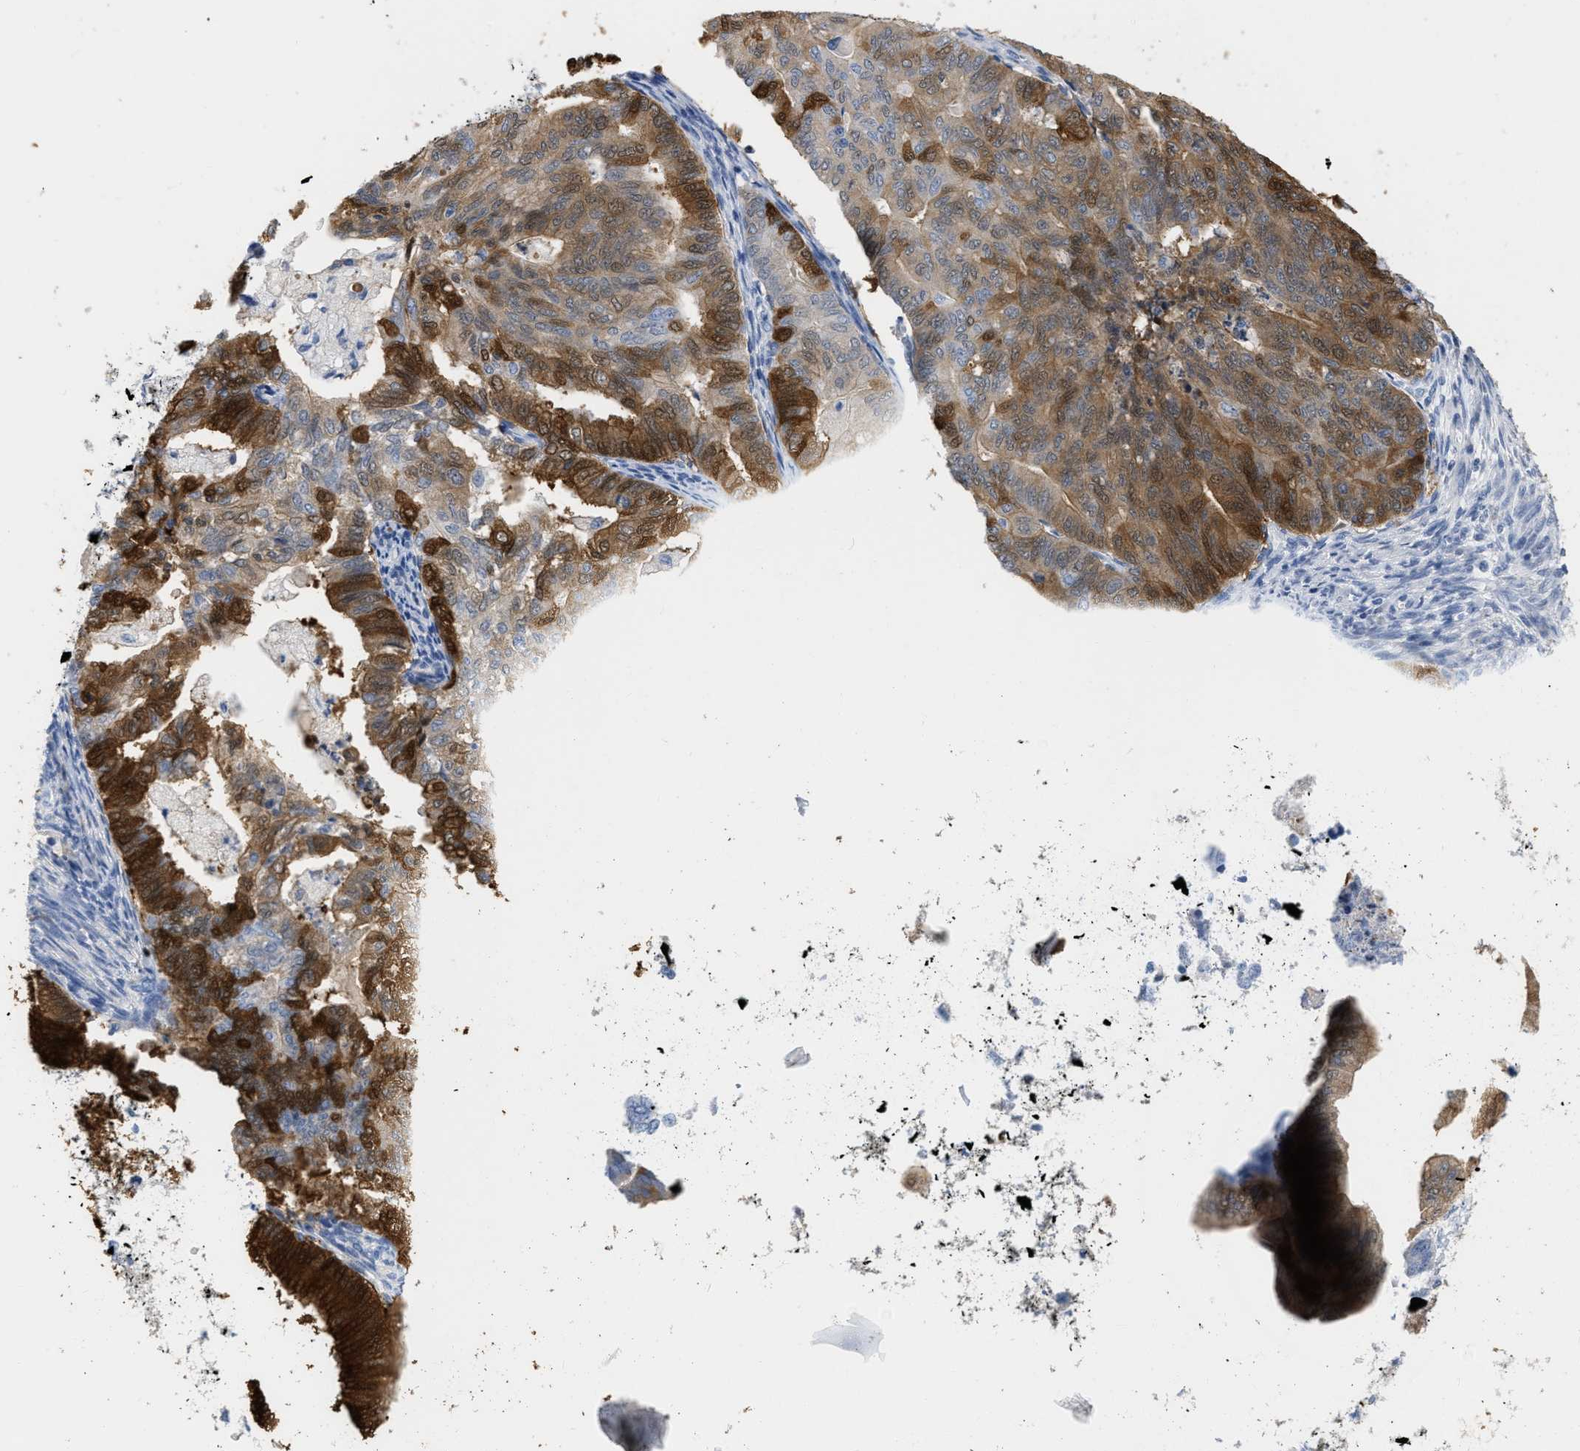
{"staining": {"intensity": "moderate", "quantity": ">75%", "location": "cytoplasmic/membranous"}, "tissue": "endometrial cancer", "cell_type": "Tumor cells", "image_type": "cancer", "snomed": [{"axis": "morphology", "description": "Polyp, NOS"}, {"axis": "morphology", "description": "Adenocarcinoma, NOS"}, {"axis": "morphology", "description": "Adenoma, NOS"}, {"axis": "topography", "description": "Endometrium"}], "caption": "Protein expression analysis of human adenocarcinoma (endometrial) reveals moderate cytoplasmic/membranous expression in approximately >75% of tumor cells.", "gene": "CRYM", "patient": {"sex": "female", "age": 79}}